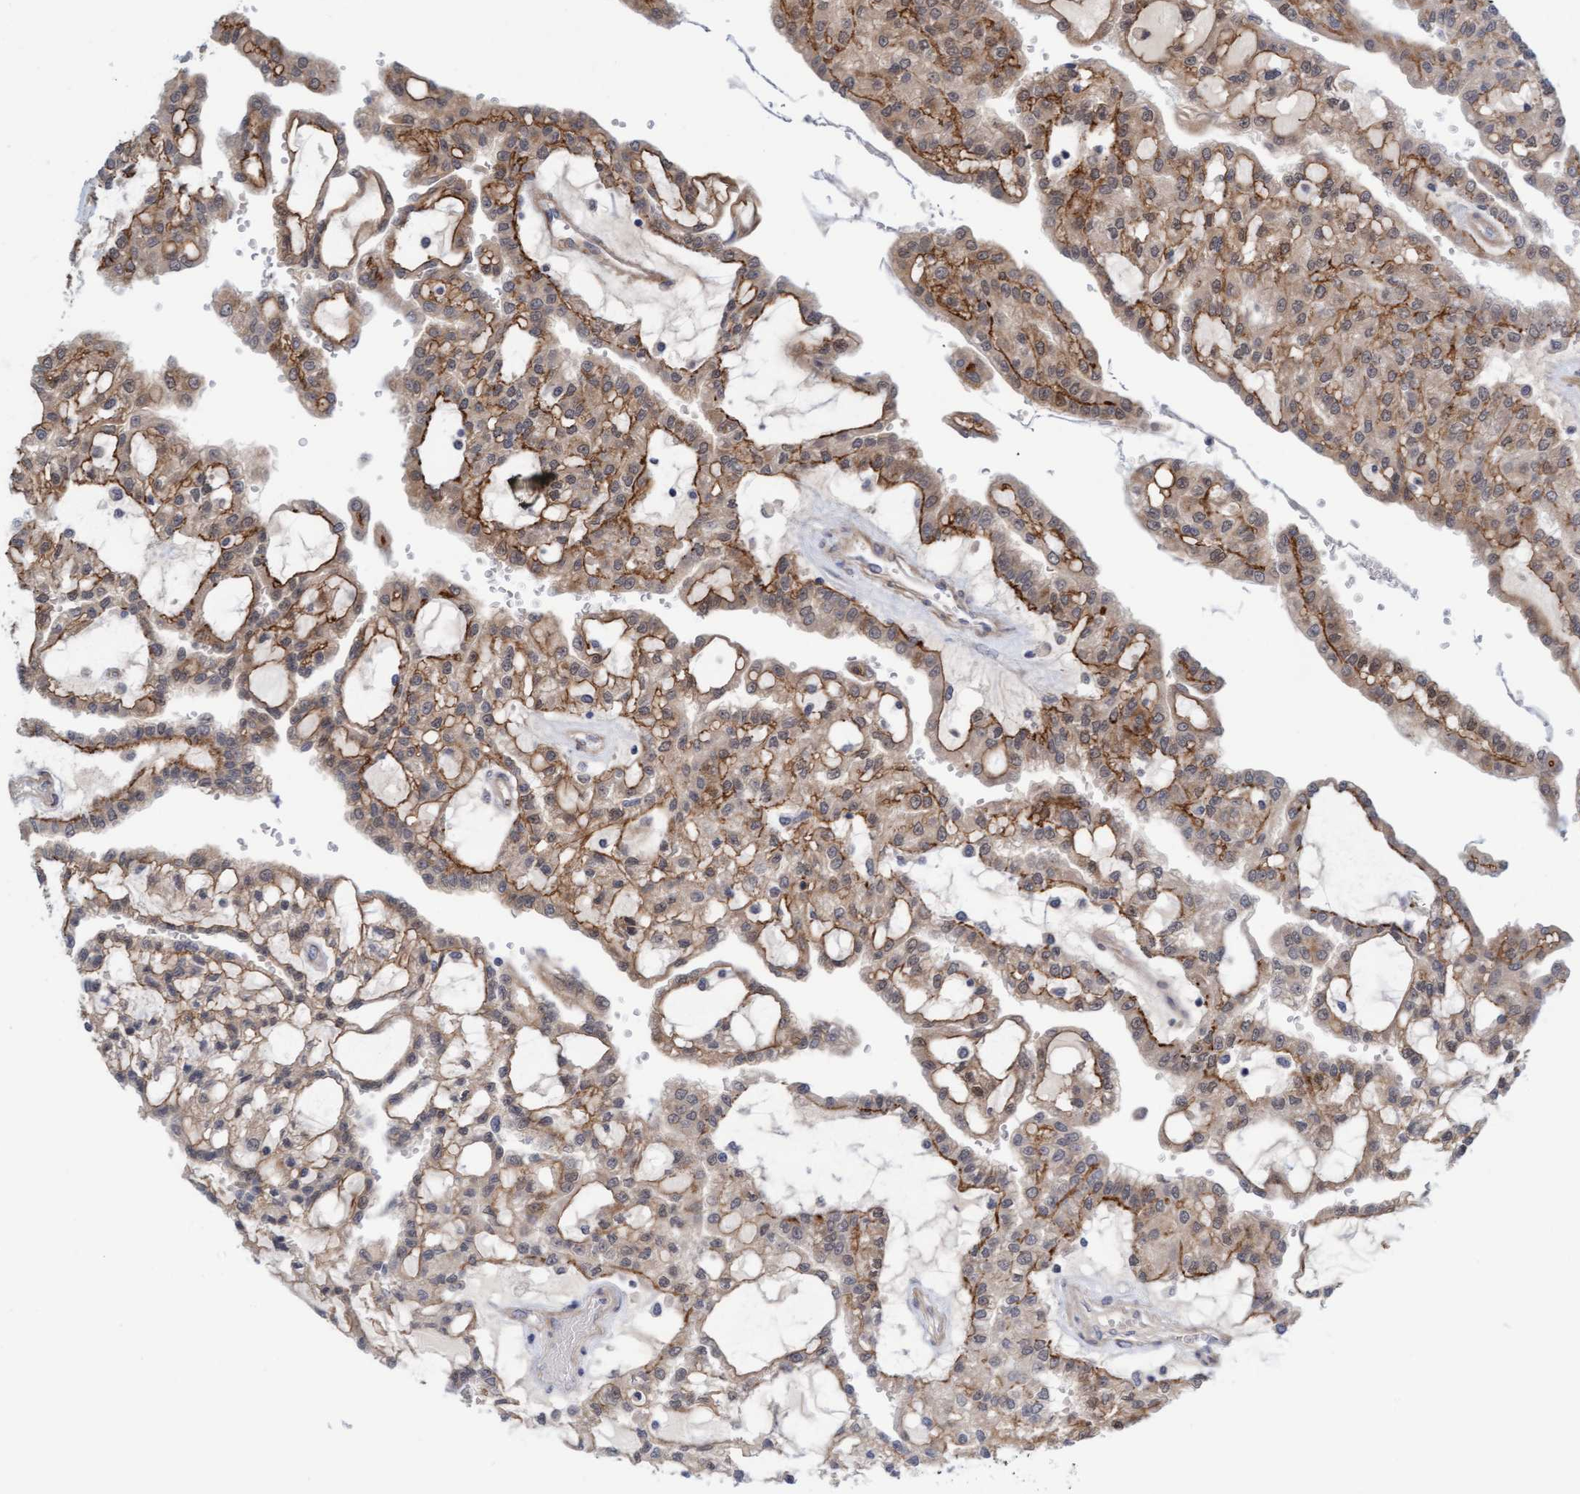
{"staining": {"intensity": "moderate", "quantity": ">75%", "location": "cytoplasmic/membranous"}, "tissue": "renal cancer", "cell_type": "Tumor cells", "image_type": "cancer", "snomed": [{"axis": "morphology", "description": "Adenocarcinoma, NOS"}, {"axis": "topography", "description": "Kidney"}], "caption": "Protein expression analysis of human adenocarcinoma (renal) reveals moderate cytoplasmic/membranous positivity in approximately >75% of tumor cells.", "gene": "TSTD2", "patient": {"sex": "male", "age": 63}}